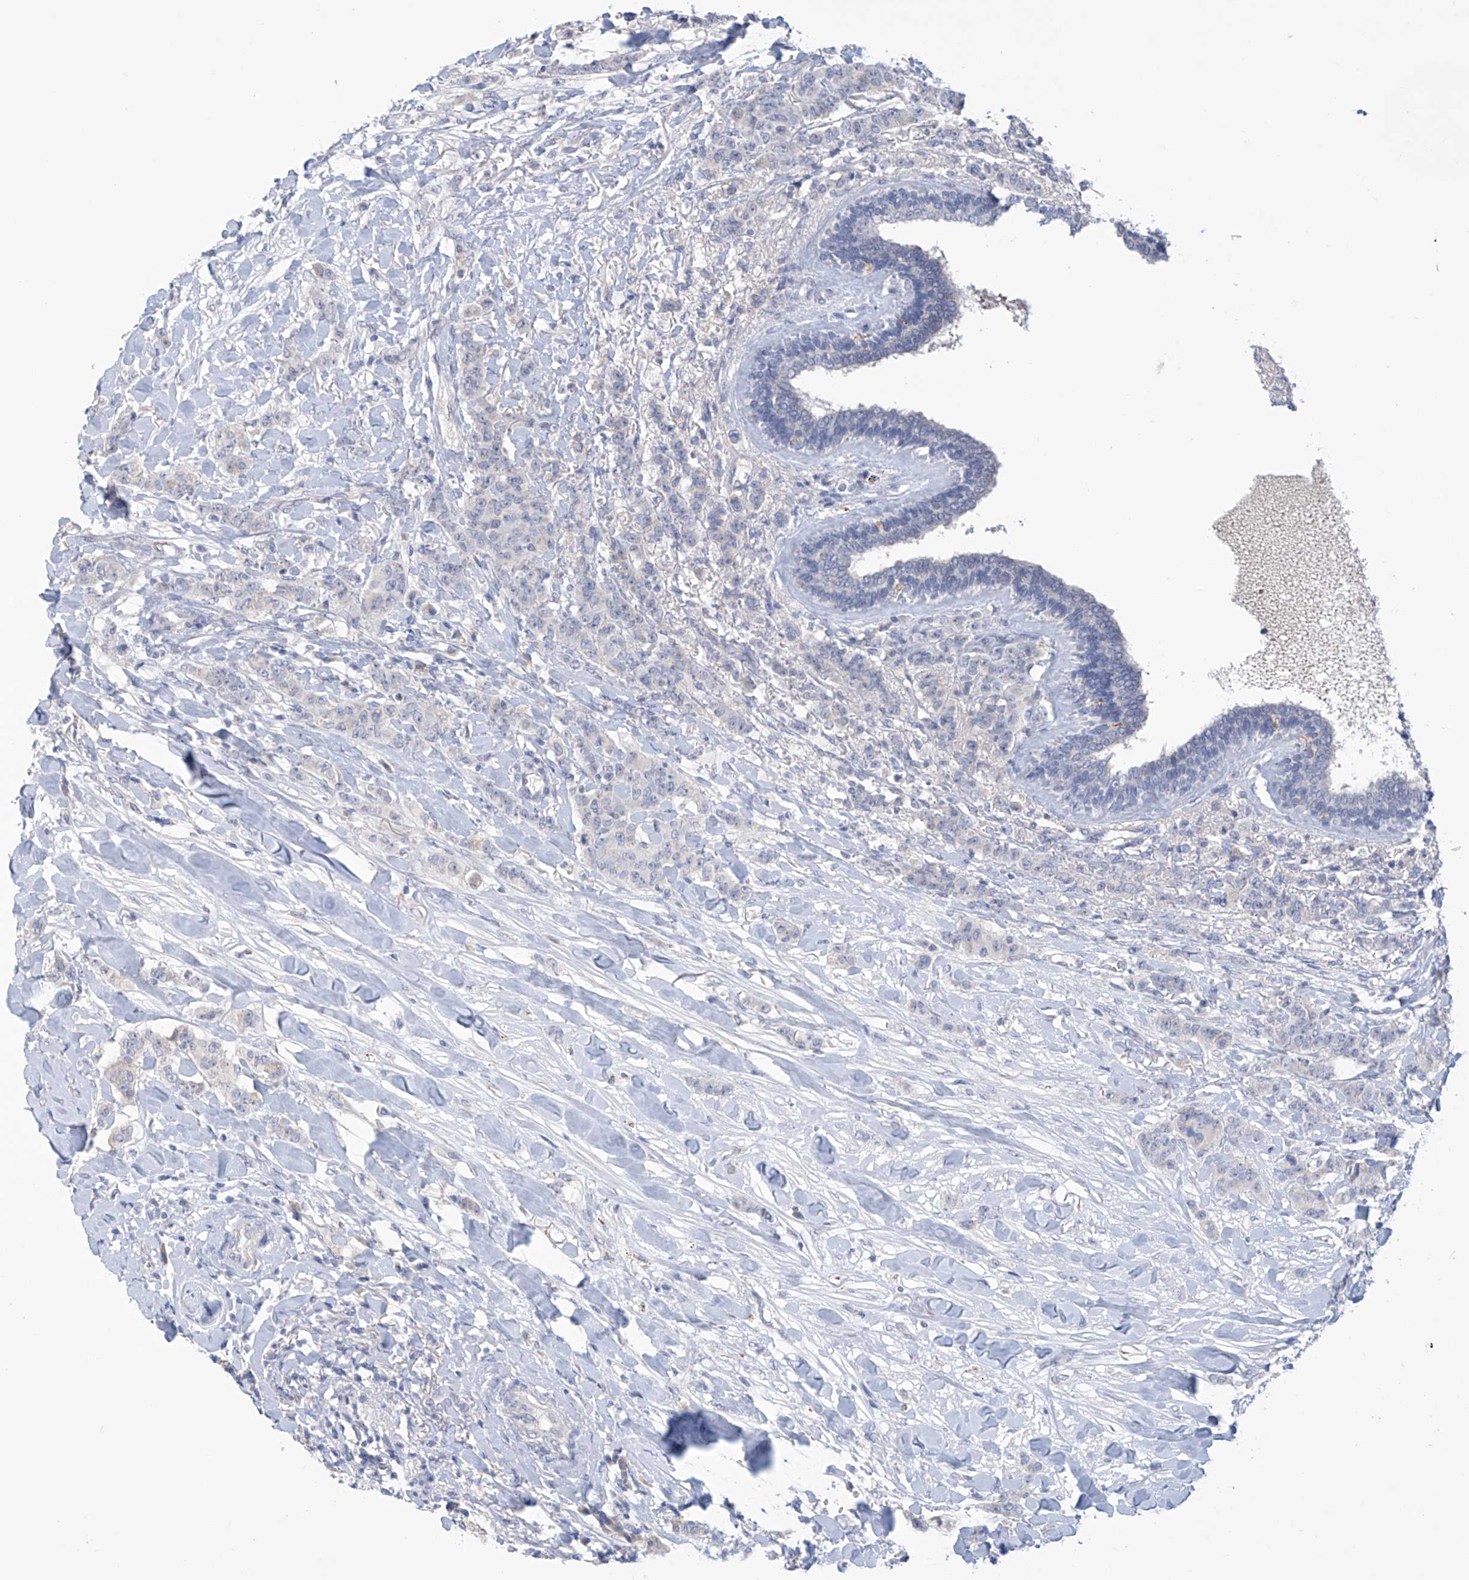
{"staining": {"intensity": "negative", "quantity": "none", "location": "none"}, "tissue": "breast cancer", "cell_type": "Tumor cells", "image_type": "cancer", "snomed": [{"axis": "morphology", "description": "Duct carcinoma"}, {"axis": "topography", "description": "Breast"}], "caption": "An immunohistochemistry micrograph of breast infiltrating ductal carcinoma is shown. There is no staining in tumor cells of breast infiltrating ductal carcinoma. (DAB (3,3'-diaminobenzidine) IHC visualized using brightfield microscopy, high magnification).", "gene": "IBA57", "patient": {"sex": "female", "age": 40}}